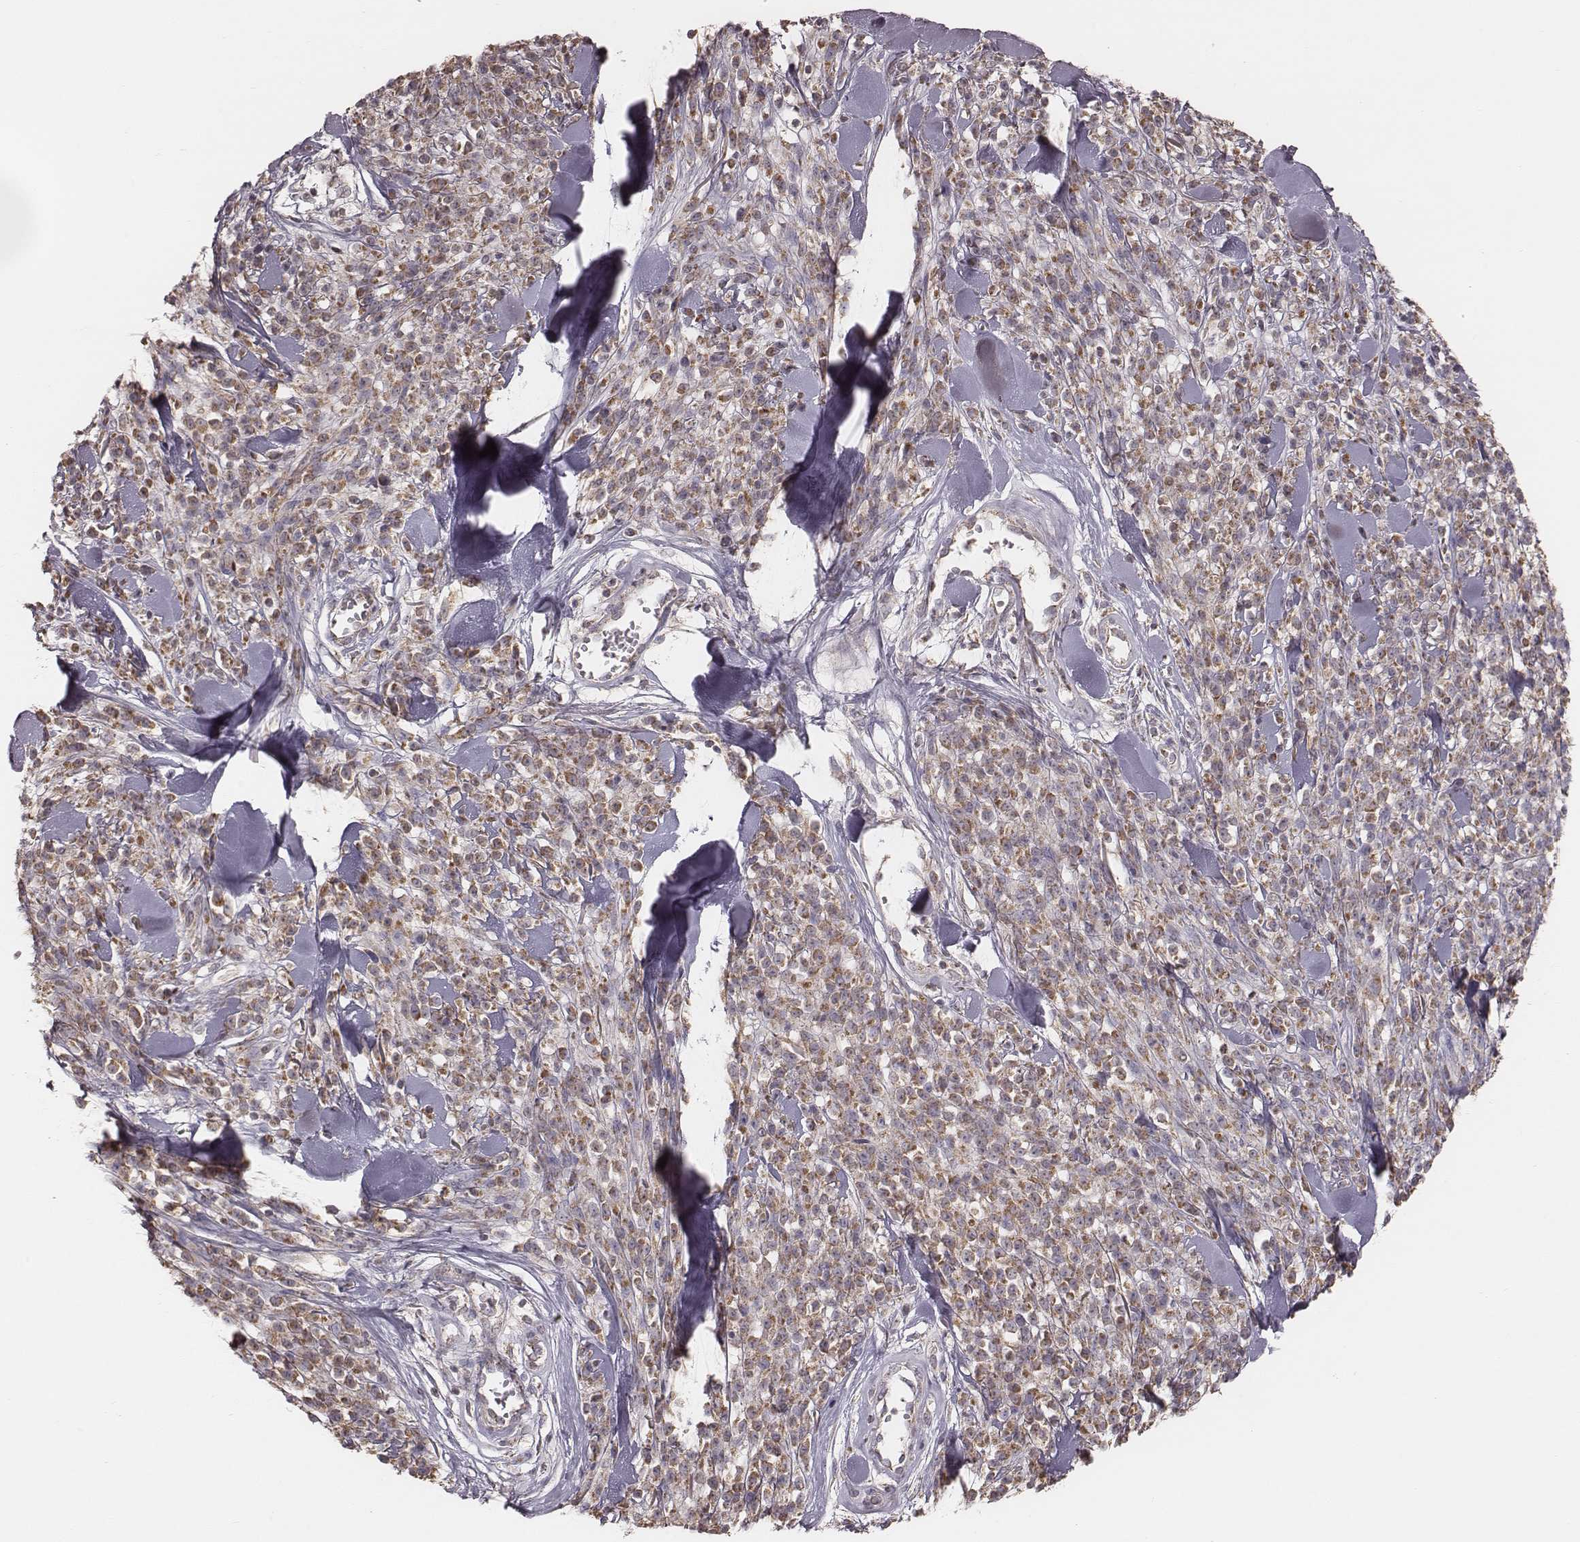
{"staining": {"intensity": "moderate", "quantity": "25%-75%", "location": "cytoplasmic/membranous"}, "tissue": "melanoma", "cell_type": "Tumor cells", "image_type": "cancer", "snomed": [{"axis": "morphology", "description": "Malignant melanoma, NOS"}, {"axis": "topography", "description": "Skin"}, {"axis": "topography", "description": "Skin of trunk"}], "caption": "The image reveals immunohistochemical staining of melanoma. There is moderate cytoplasmic/membranous positivity is appreciated in about 25%-75% of tumor cells. The protein is shown in brown color, while the nuclei are stained blue.", "gene": "MRPS27", "patient": {"sex": "male", "age": 74}}